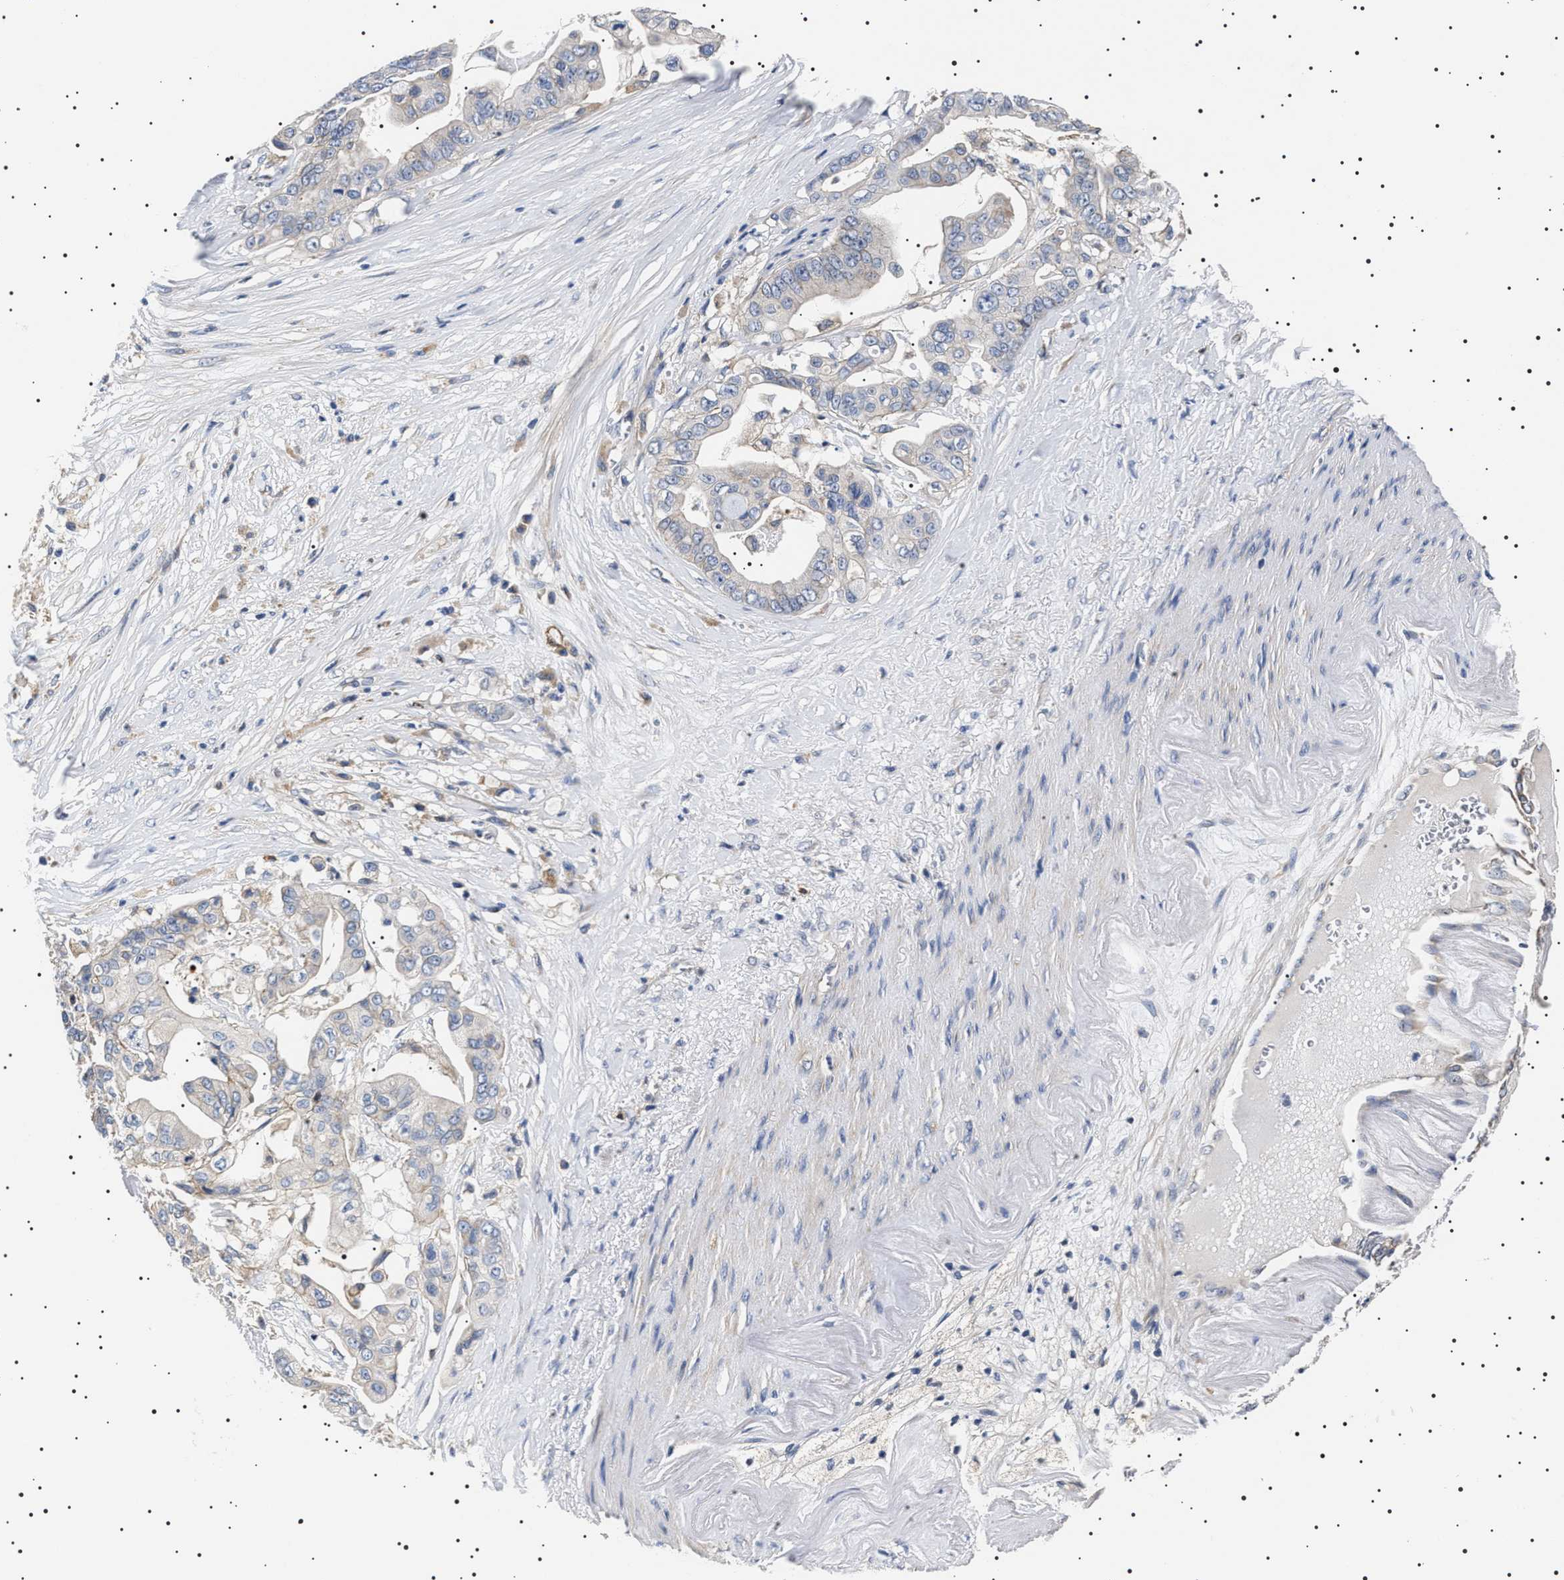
{"staining": {"intensity": "weak", "quantity": "<25%", "location": "cytoplasmic/membranous"}, "tissue": "pancreatic cancer", "cell_type": "Tumor cells", "image_type": "cancer", "snomed": [{"axis": "morphology", "description": "Adenocarcinoma, NOS"}, {"axis": "topography", "description": "Pancreas"}], "caption": "DAB immunohistochemical staining of human pancreatic cancer (adenocarcinoma) demonstrates no significant positivity in tumor cells.", "gene": "SLC4A7", "patient": {"sex": "female", "age": 75}}